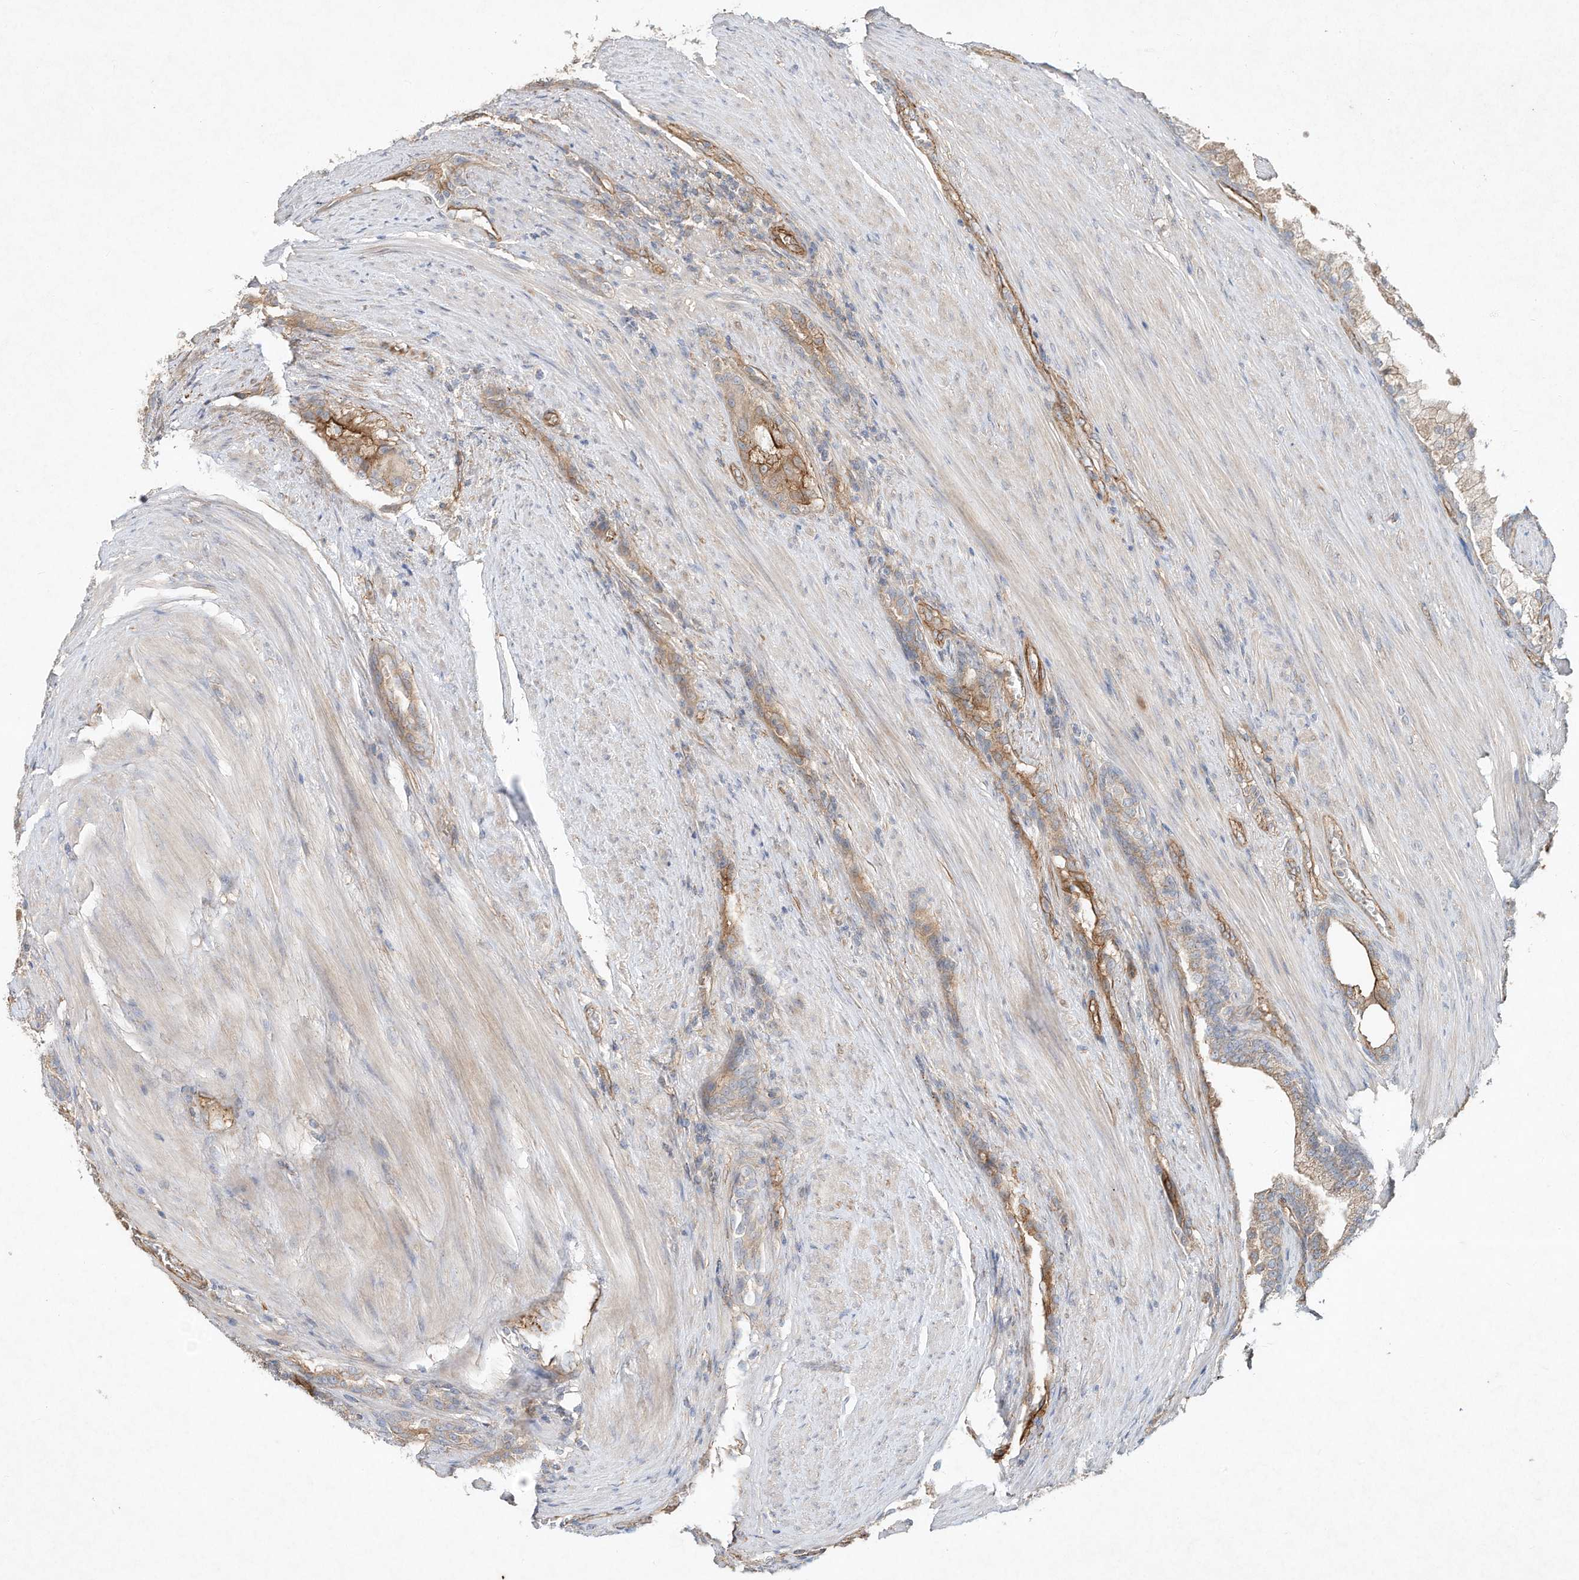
{"staining": {"intensity": "moderate", "quantity": "<25%", "location": "cytoplasmic/membranous"}, "tissue": "prostate cancer", "cell_type": "Tumor cells", "image_type": "cancer", "snomed": [{"axis": "morphology", "description": "Adenocarcinoma, High grade"}, {"axis": "topography", "description": "Prostate"}], "caption": "High-magnification brightfield microscopy of prostate cancer (high-grade adenocarcinoma) stained with DAB (3,3'-diaminobenzidine) (brown) and counterstained with hematoxylin (blue). tumor cells exhibit moderate cytoplasmic/membranous expression is identified in approximately<25% of cells.", "gene": "HTR5A", "patient": {"sex": "male", "age": 60}}